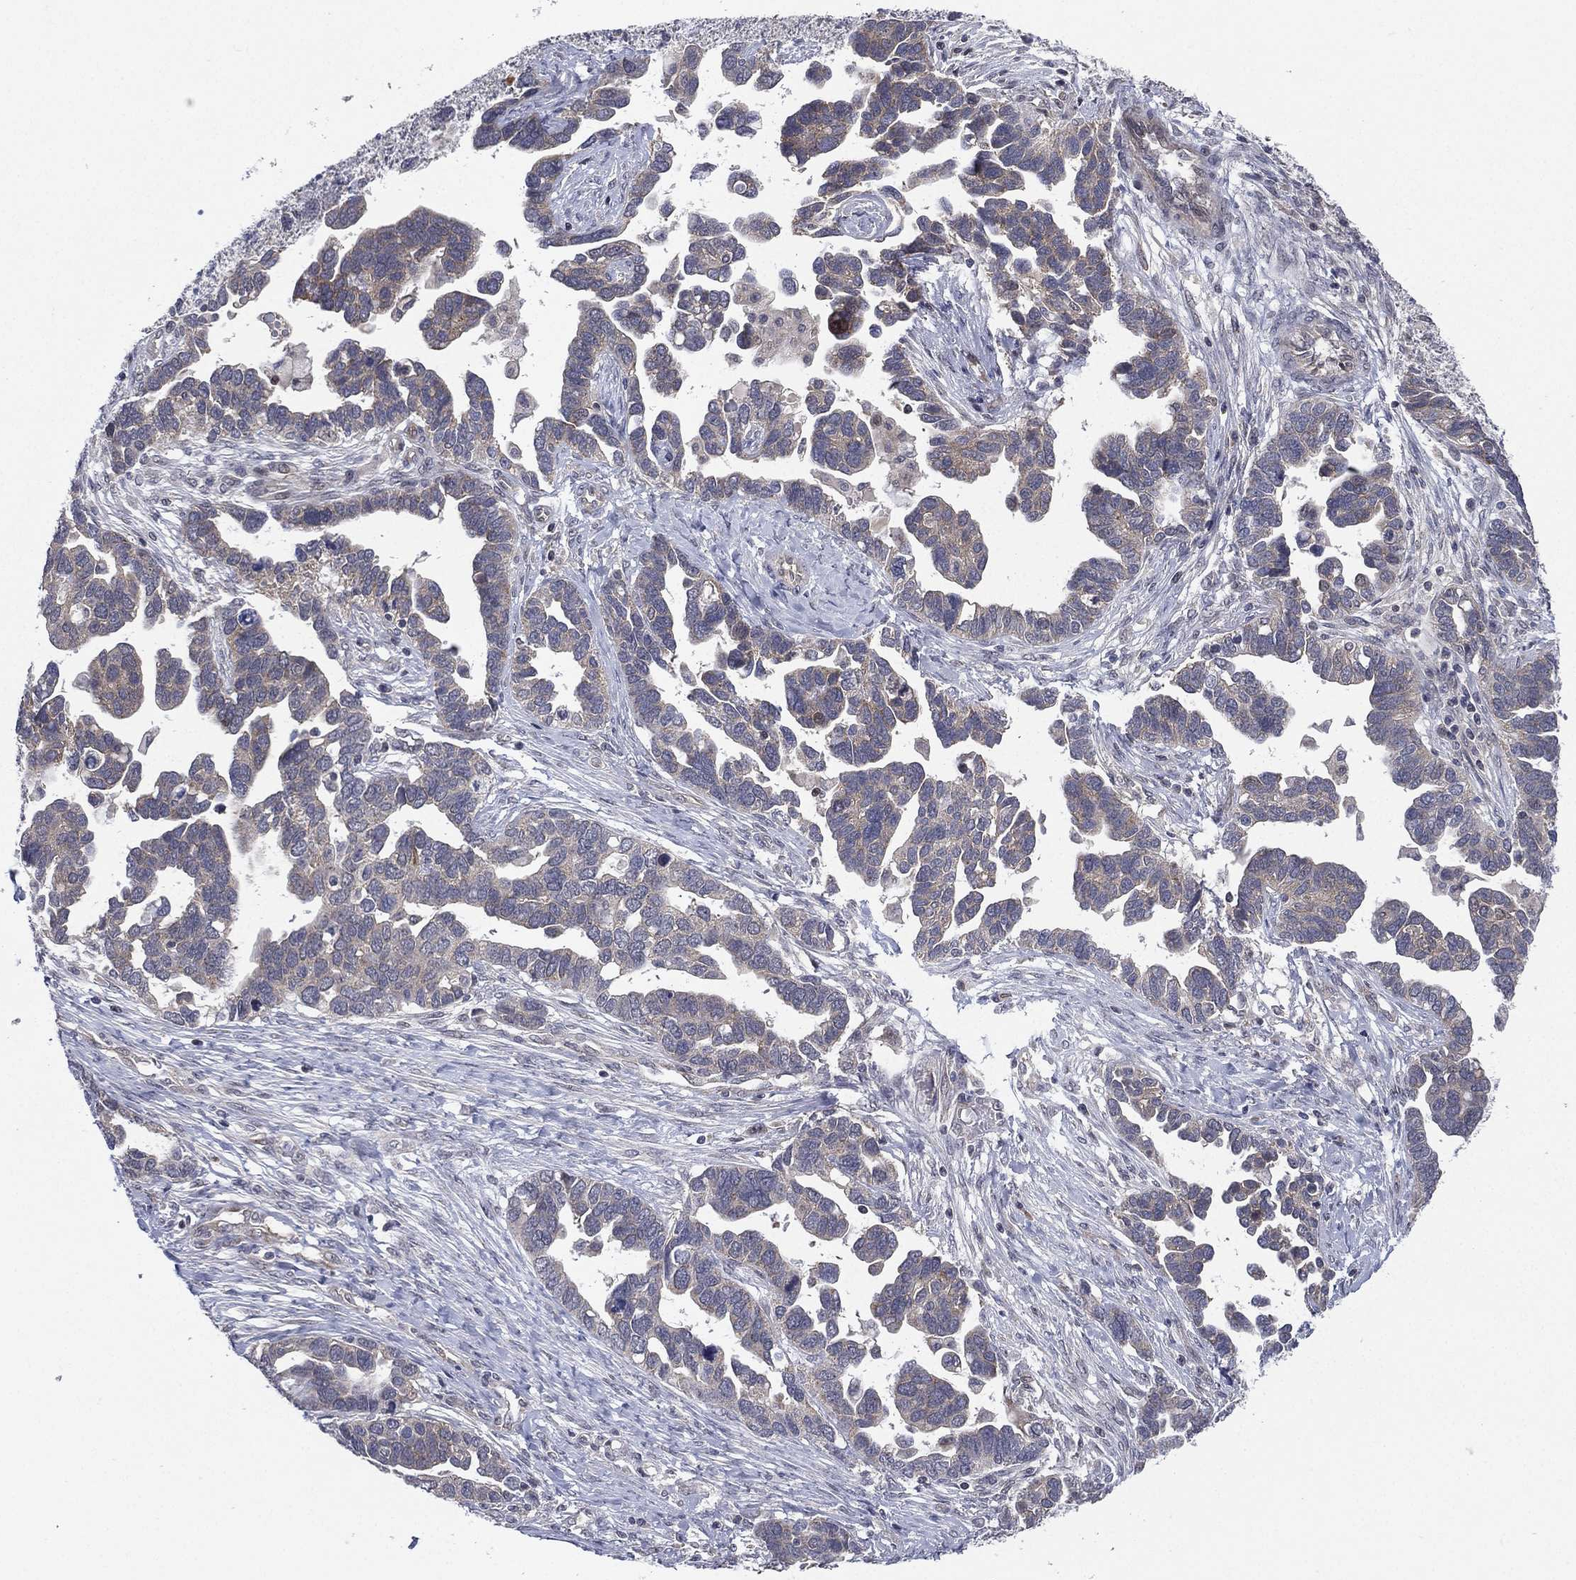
{"staining": {"intensity": "negative", "quantity": "none", "location": "none"}, "tissue": "ovarian cancer", "cell_type": "Tumor cells", "image_type": "cancer", "snomed": [{"axis": "morphology", "description": "Cystadenocarcinoma, serous, NOS"}, {"axis": "topography", "description": "Ovary"}], "caption": "This is an IHC image of ovarian cancer (serous cystadenocarcinoma). There is no positivity in tumor cells.", "gene": "KAT14", "patient": {"sex": "female", "age": 54}}